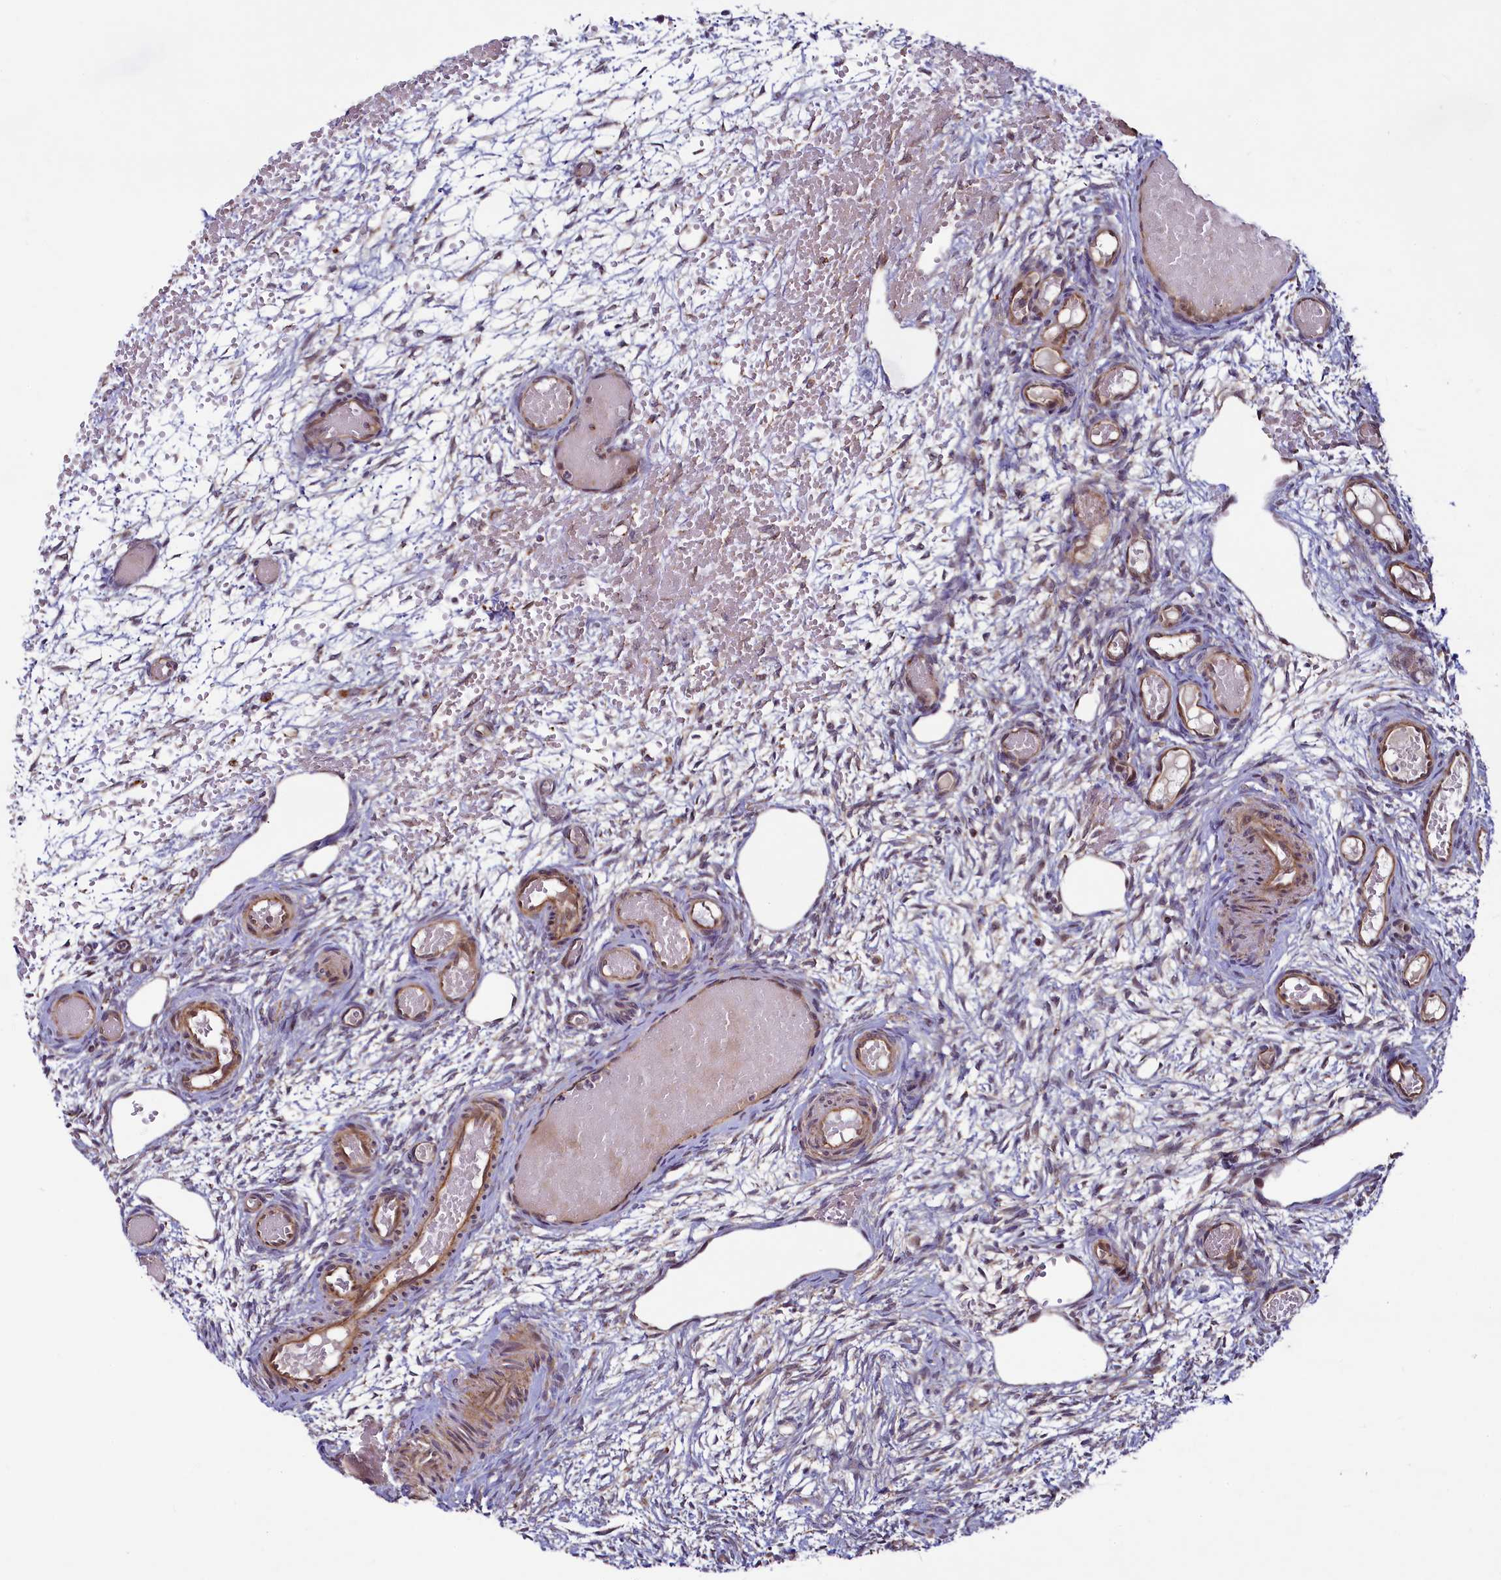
{"staining": {"intensity": "moderate", "quantity": "25%-75%", "location": "cytoplasmic/membranous"}, "tissue": "ovary", "cell_type": "Ovarian stroma cells", "image_type": "normal", "snomed": [{"axis": "morphology", "description": "Adenocarcinoma, NOS"}, {"axis": "topography", "description": "Endometrium"}], "caption": "Immunohistochemistry (IHC) (DAB) staining of benign human ovary demonstrates moderate cytoplasmic/membranous protein expression in about 25%-75% of ovarian stroma cells. The staining is performed using DAB brown chromogen to label protein expression. The nuclei are counter-stained blue using hematoxylin.", "gene": "ZNF577", "patient": {"sex": "female", "age": 32}}